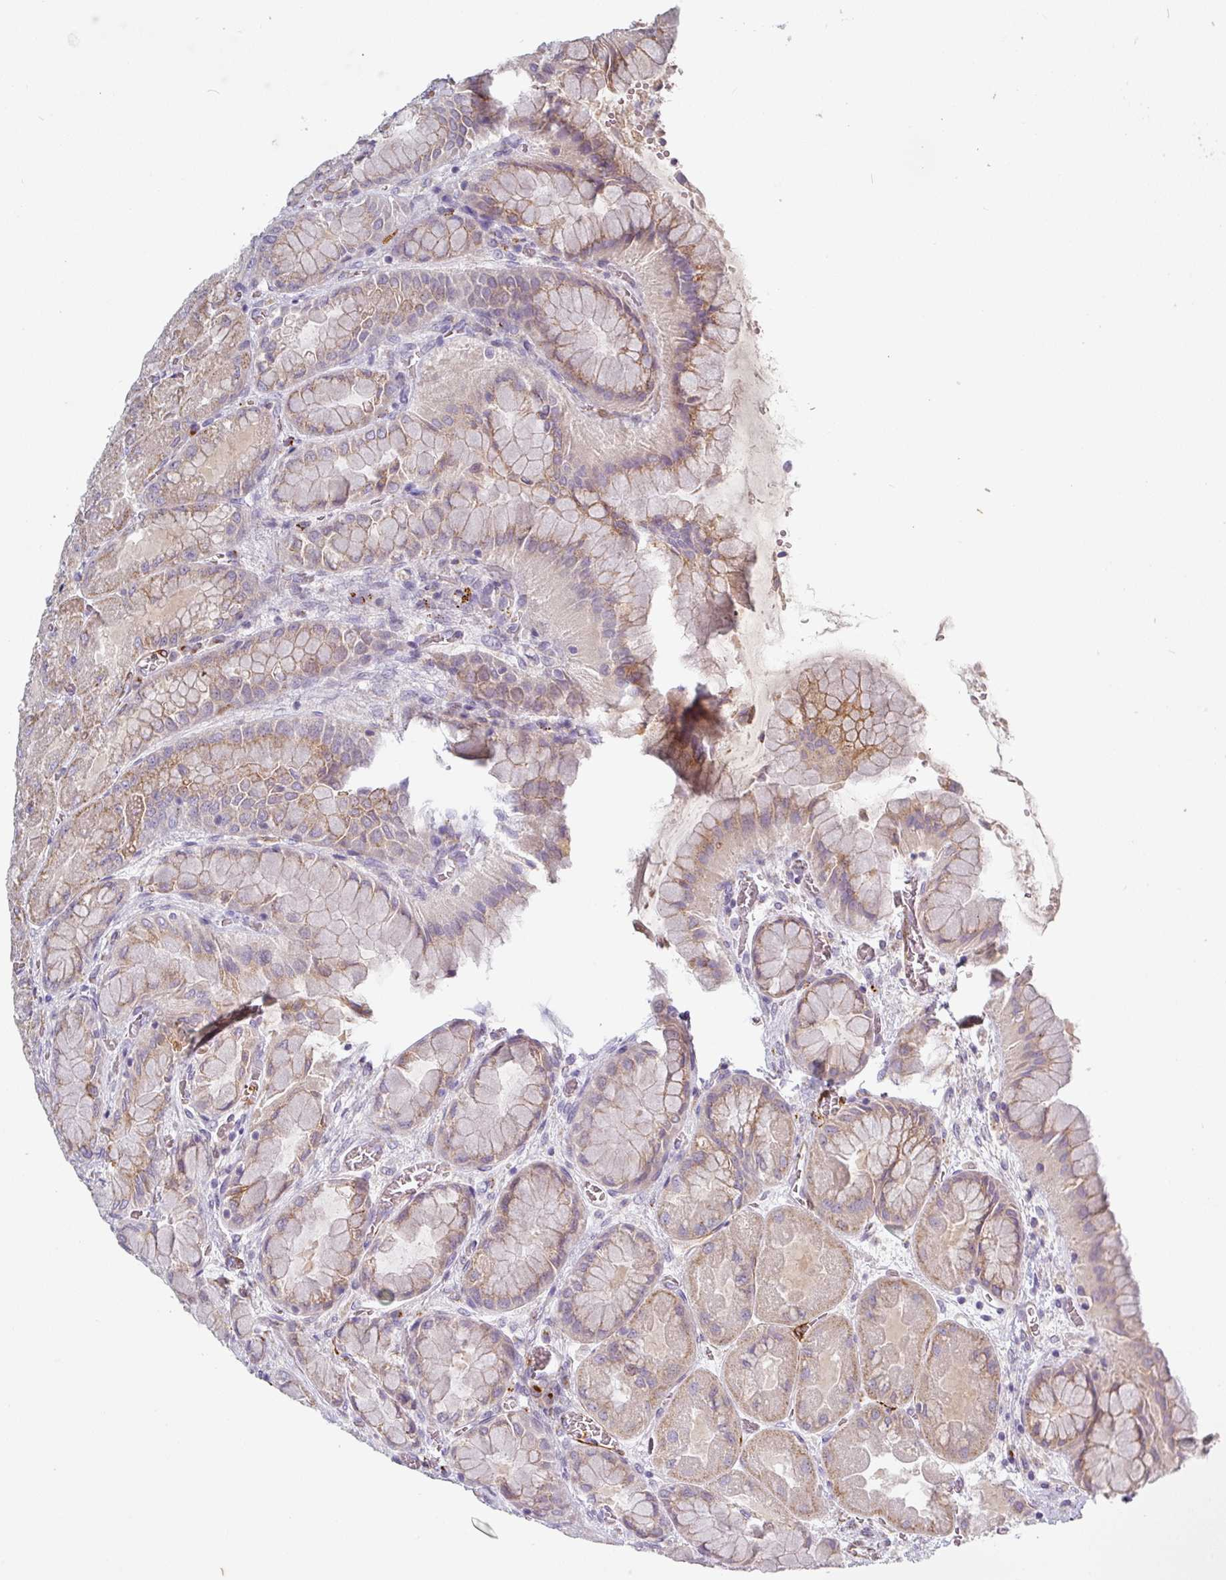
{"staining": {"intensity": "moderate", "quantity": "25%-75%", "location": "cytoplasmic/membranous"}, "tissue": "stomach", "cell_type": "Glandular cells", "image_type": "normal", "snomed": [{"axis": "morphology", "description": "Normal tissue, NOS"}, {"axis": "topography", "description": "Stomach"}], "caption": "This image demonstrates immunohistochemistry staining of normal stomach, with medium moderate cytoplasmic/membranous expression in about 25%-75% of glandular cells.", "gene": "PRODH2", "patient": {"sex": "female", "age": 61}}